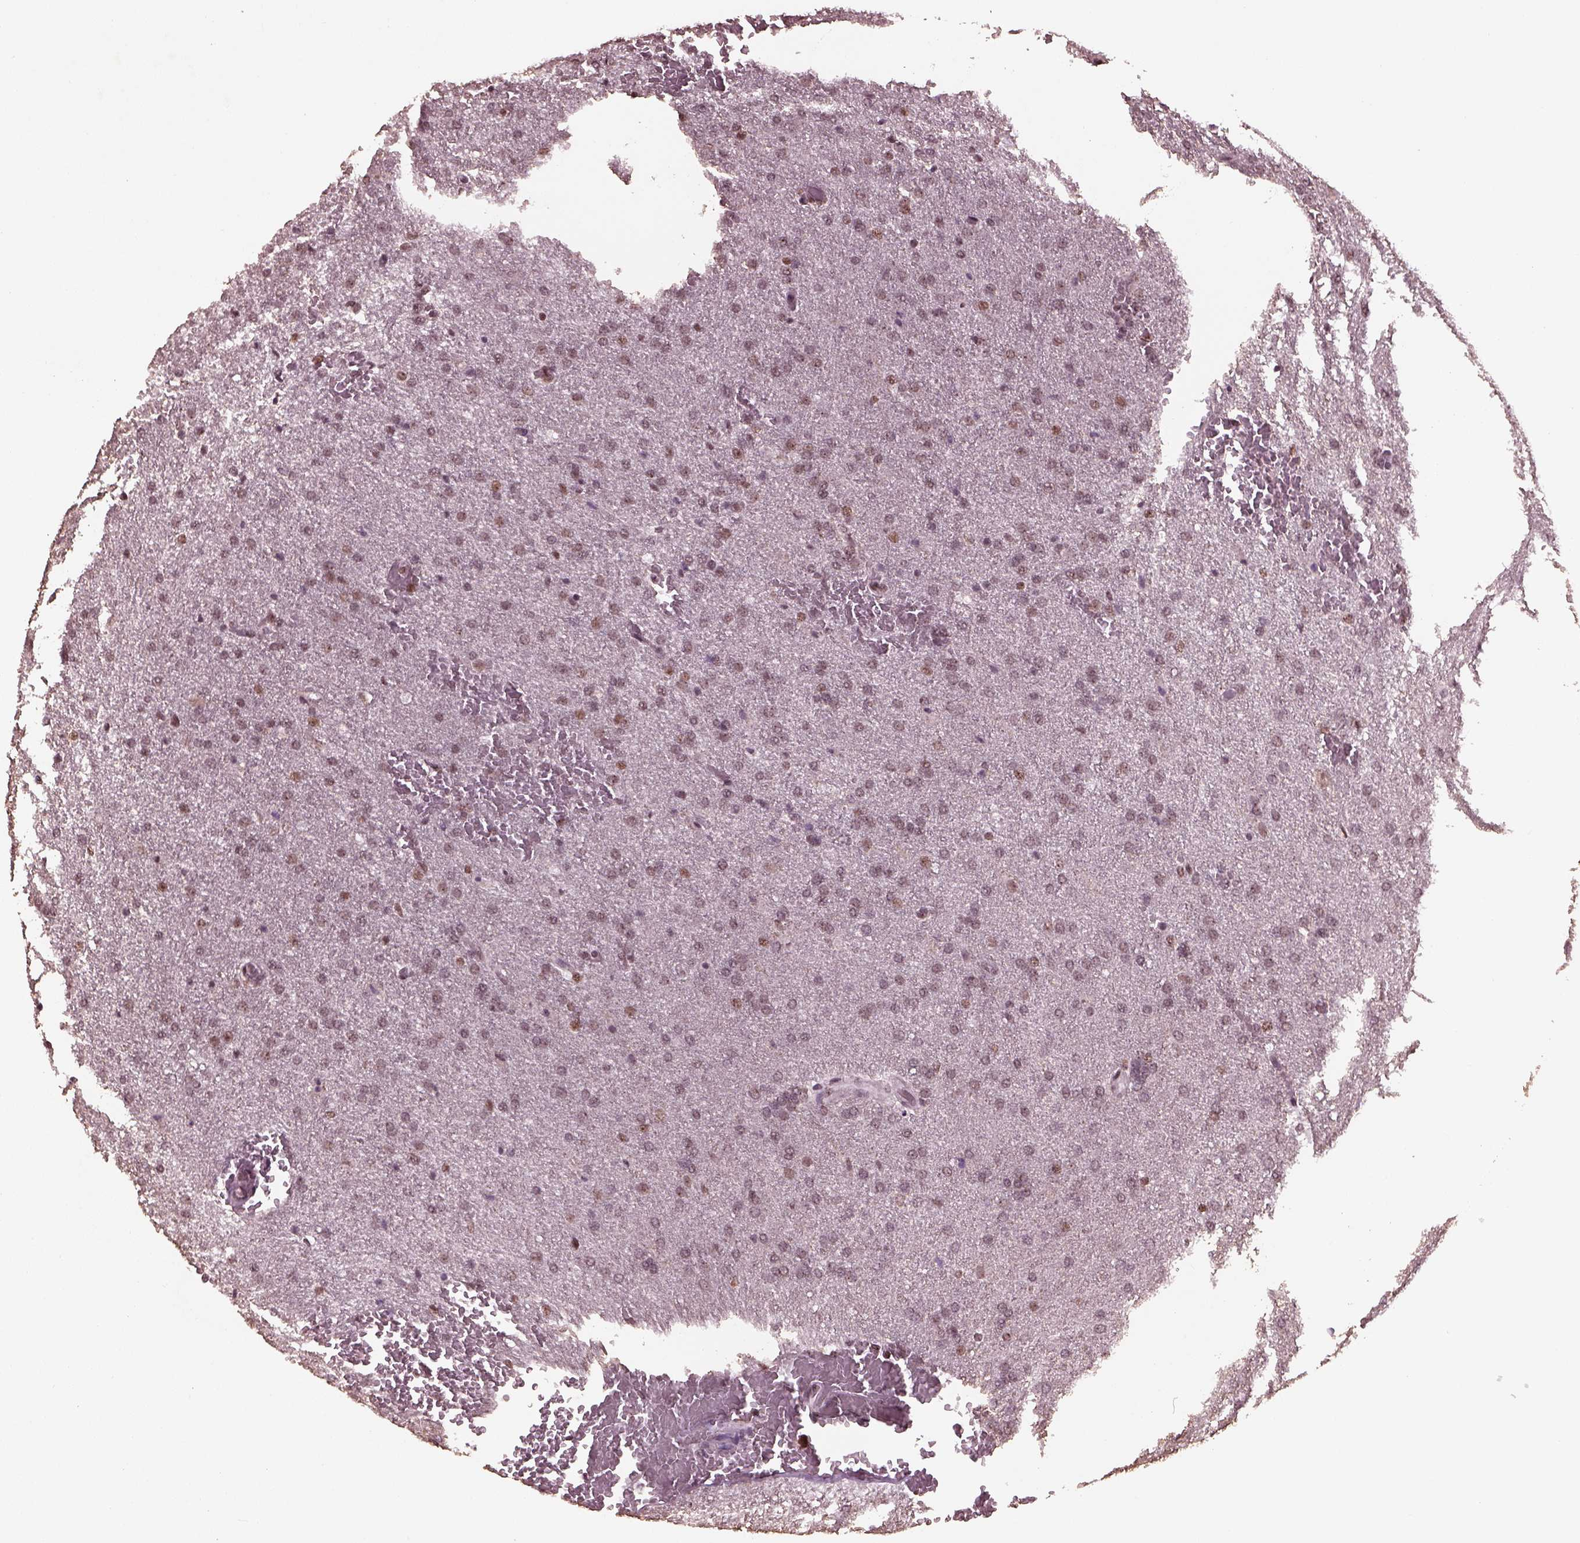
{"staining": {"intensity": "moderate", "quantity": "<25%", "location": "nuclear"}, "tissue": "glioma", "cell_type": "Tumor cells", "image_type": "cancer", "snomed": [{"axis": "morphology", "description": "Glioma, malignant, High grade"}, {"axis": "topography", "description": "Brain"}], "caption": "Protein staining by IHC reveals moderate nuclear positivity in approximately <25% of tumor cells in glioma.", "gene": "RUVBL2", "patient": {"sex": "male", "age": 68}}